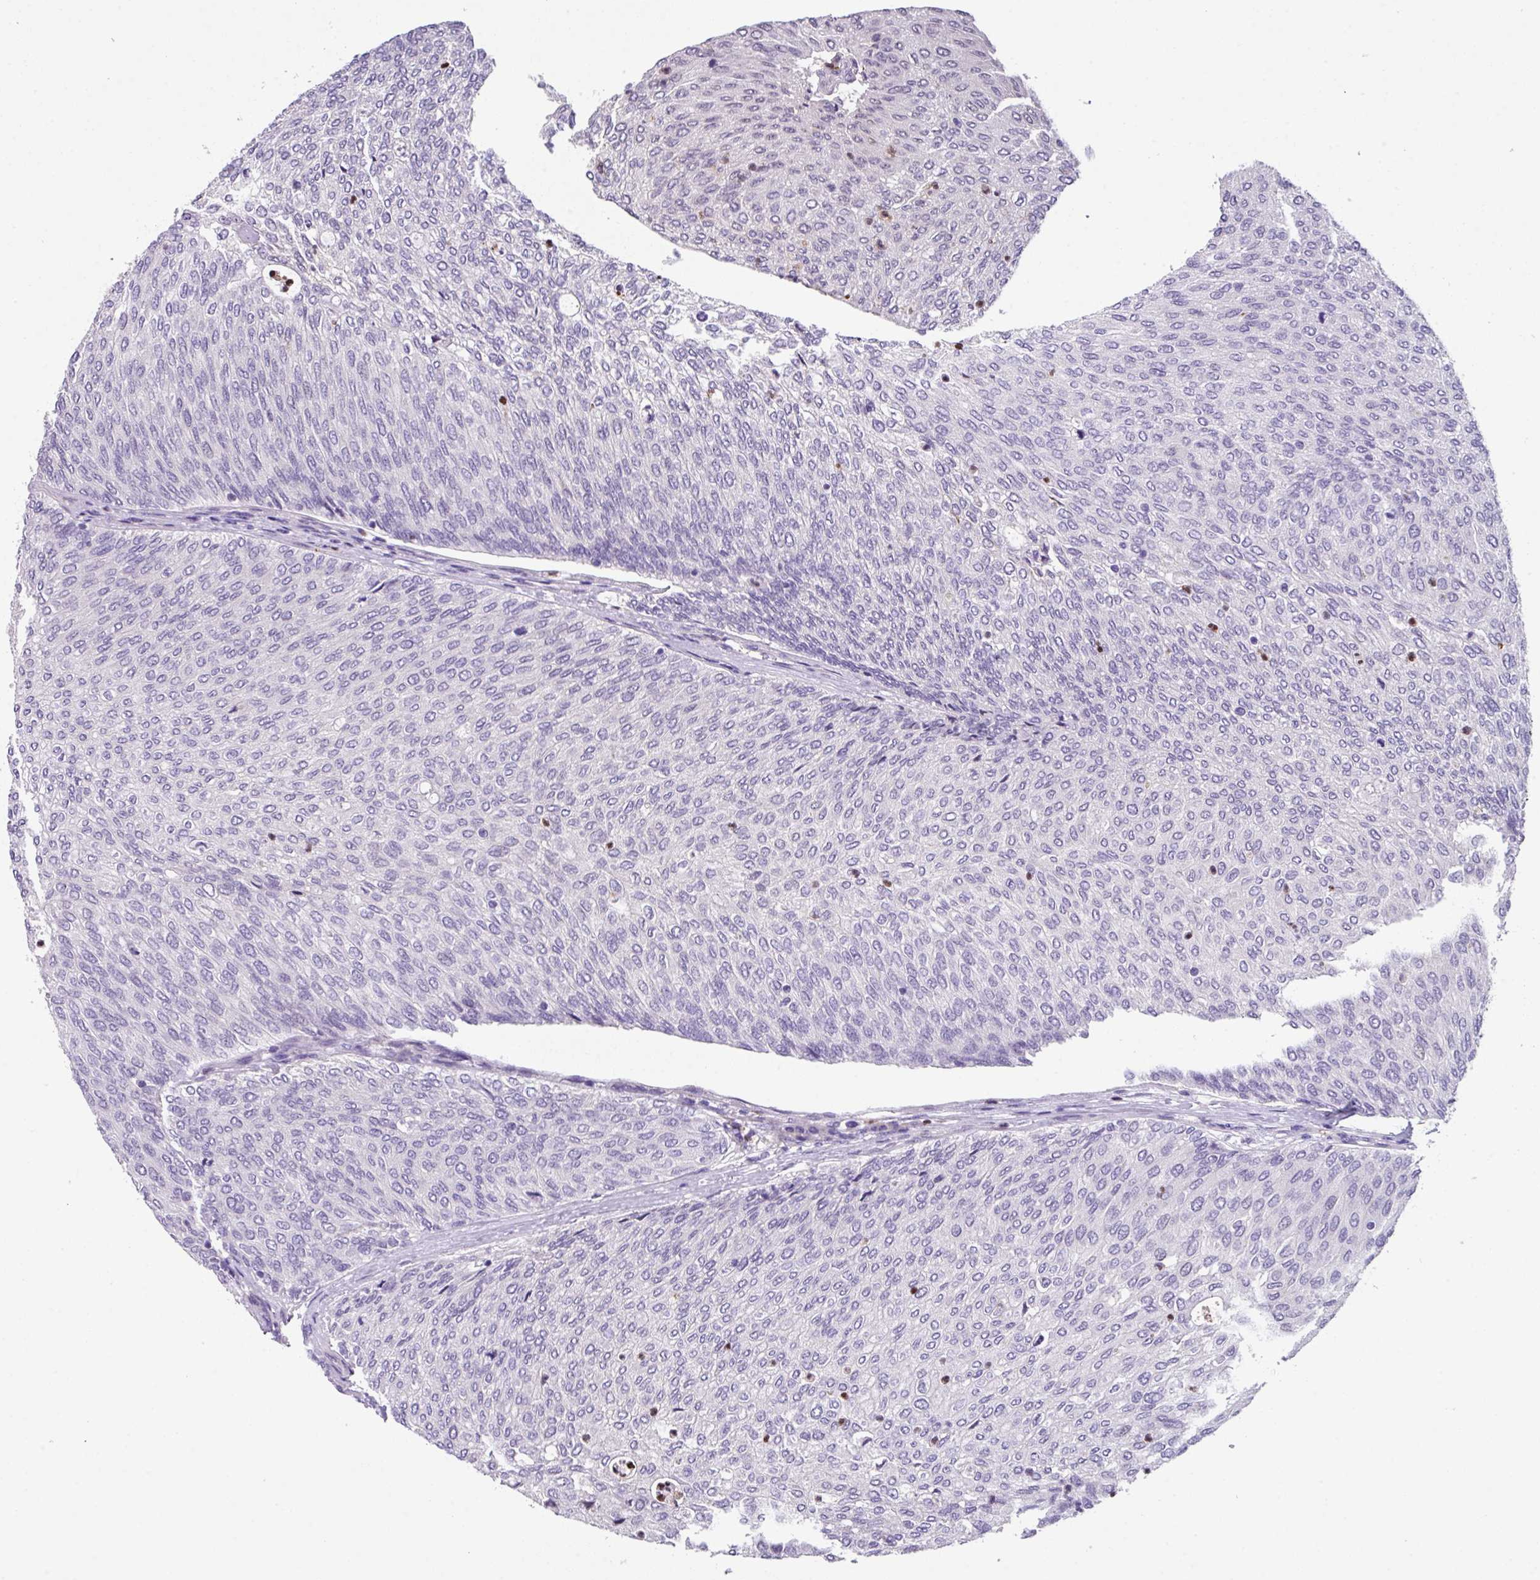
{"staining": {"intensity": "negative", "quantity": "none", "location": "none"}, "tissue": "urothelial cancer", "cell_type": "Tumor cells", "image_type": "cancer", "snomed": [{"axis": "morphology", "description": "Urothelial carcinoma, Low grade"}, {"axis": "topography", "description": "Urinary bladder"}], "caption": "This photomicrograph is of low-grade urothelial carcinoma stained with immunohistochemistry (IHC) to label a protein in brown with the nuclei are counter-stained blue. There is no positivity in tumor cells.", "gene": "ZFP3", "patient": {"sex": "female", "age": 79}}